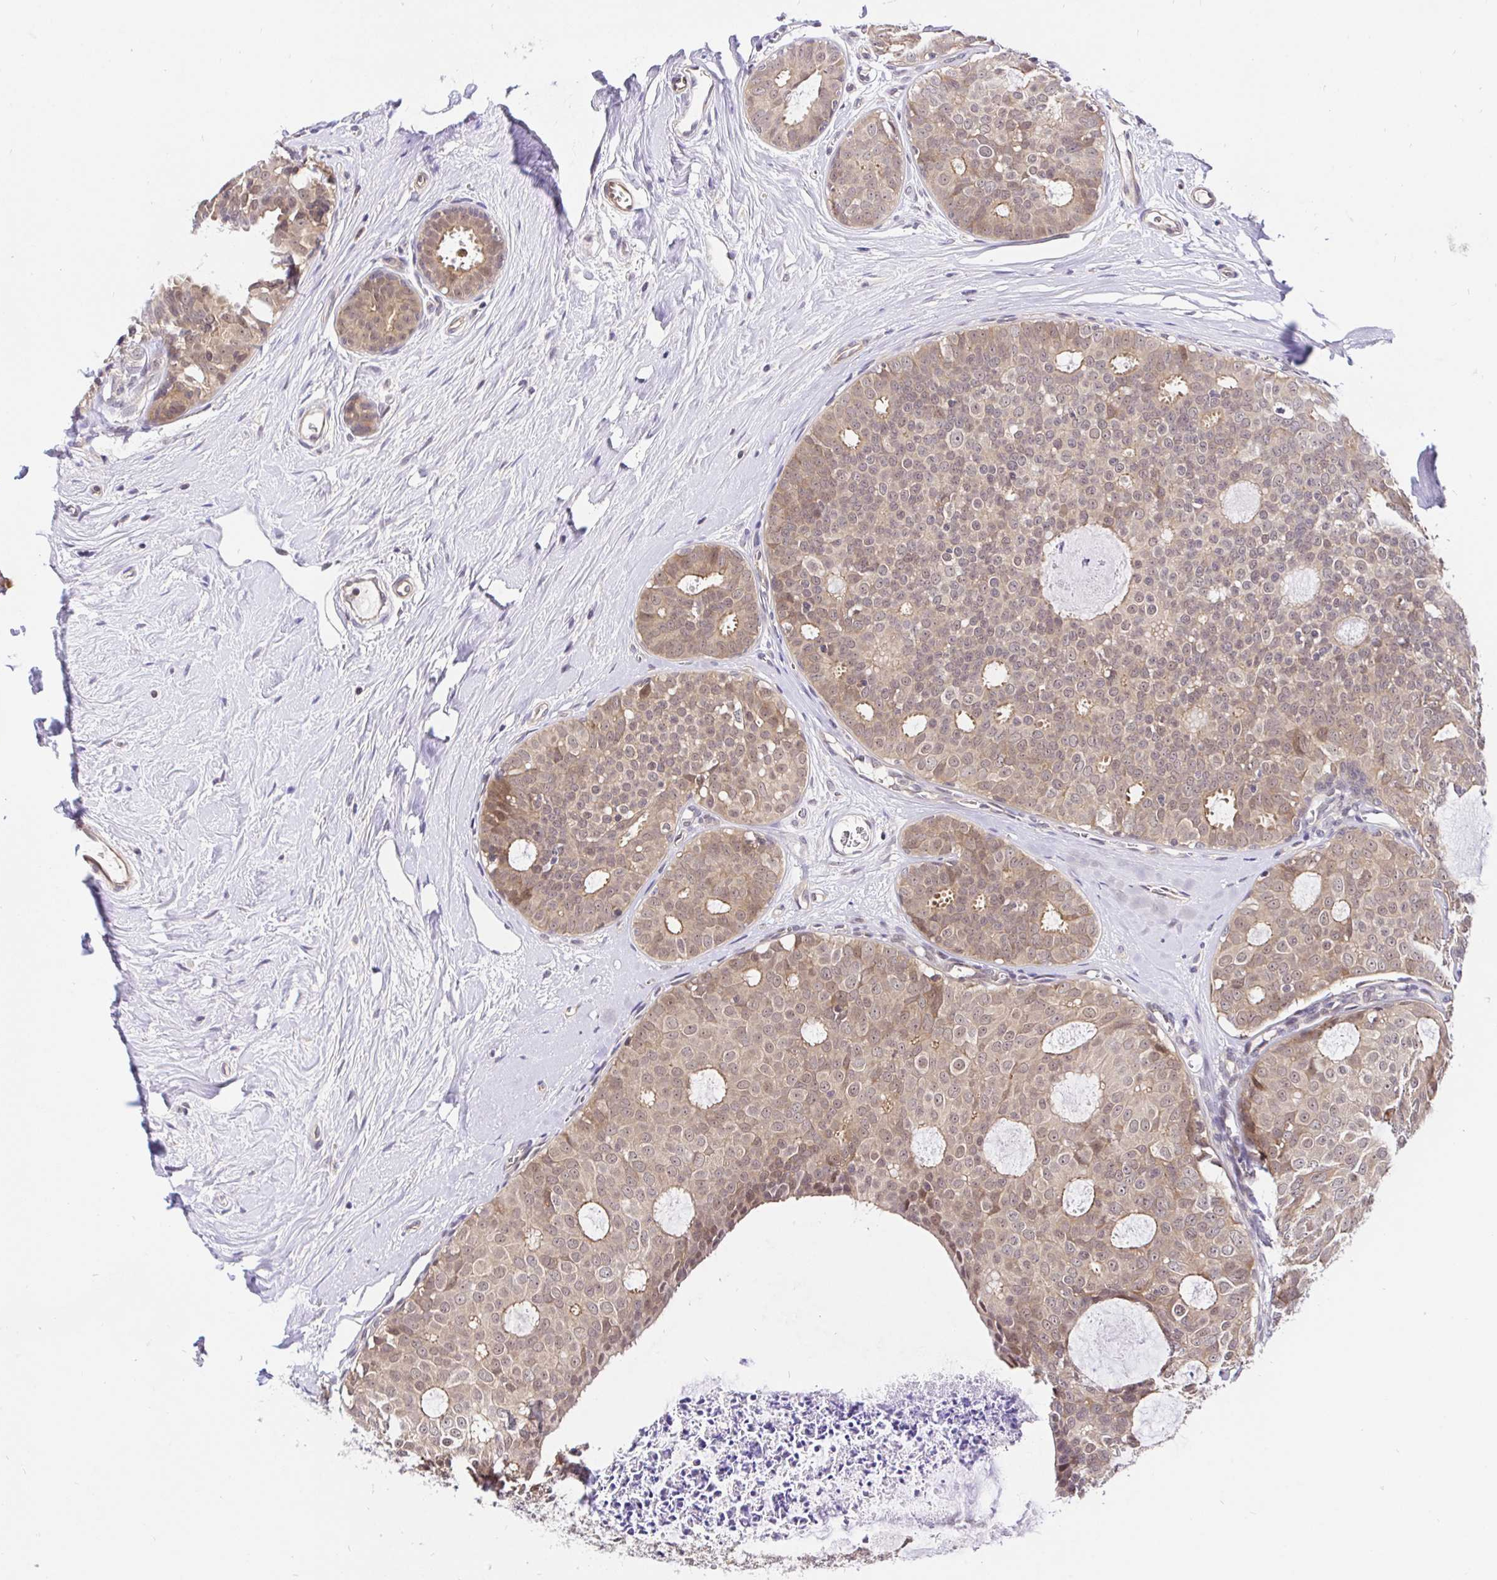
{"staining": {"intensity": "weak", "quantity": ">75%", "location": "cytoplasmic/membranous,nuclear"}, "tissue": "breast cancer", "cell_type": "Tumor cells", "image_type": "cancer", "snomed": [{"axis": "morphology", "description": "Duct carcinoma"}, {"axis": "topography", "description": "Breast"}], "caption": "Breast infiltrating ductal carcinoma stained with a protein marker exhibits weak staining in tumor cells.", "gene": "UBE2M", "patient": {"sex": "female", "age": 45}}